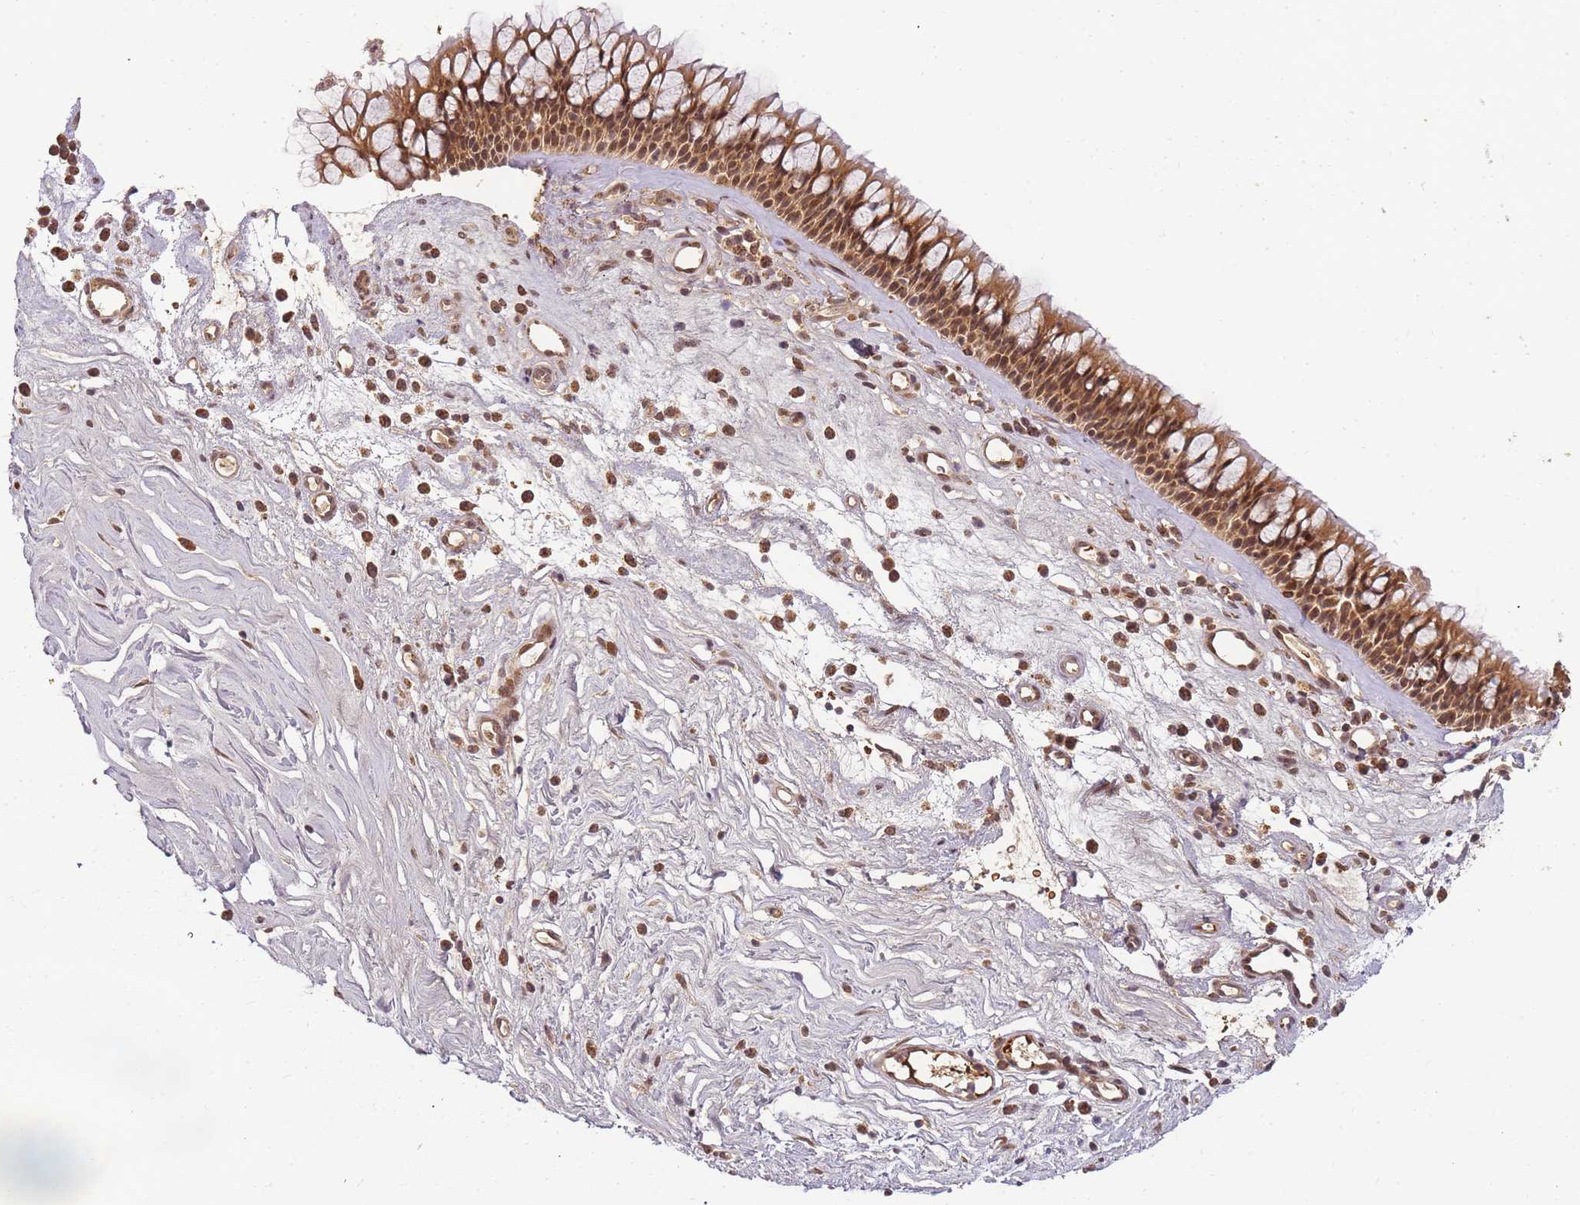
{"staining": {"intensity": "moderate", "quantity": ">75%", "location": "cytoplasmic/membranous,nuclear"}, "tissue": "nasopharynx", "cell_type": "Respiratory epithelial cells", "image_type": "normal", "snomed": [{"axis": "morphology", "description": "Normal tissue, NOS"}, {"axis": "morphology", "description": "Inflammation, NOS"}, {"axis": "morphology", "description": "Malignant melanoma, Metastatic site"}, {"axis": "topography", "description": "Nasopharynx"}], "caption": "Immunohistochemical staining of benign nasopharynx exhibits >75% levels of moderate cytoplasmic/membranous,nuclear protein expression in about >75% of respiratory epithelial cells.", "gene": "ZNF497", "patient": {"sex": "male", "age": 70}}